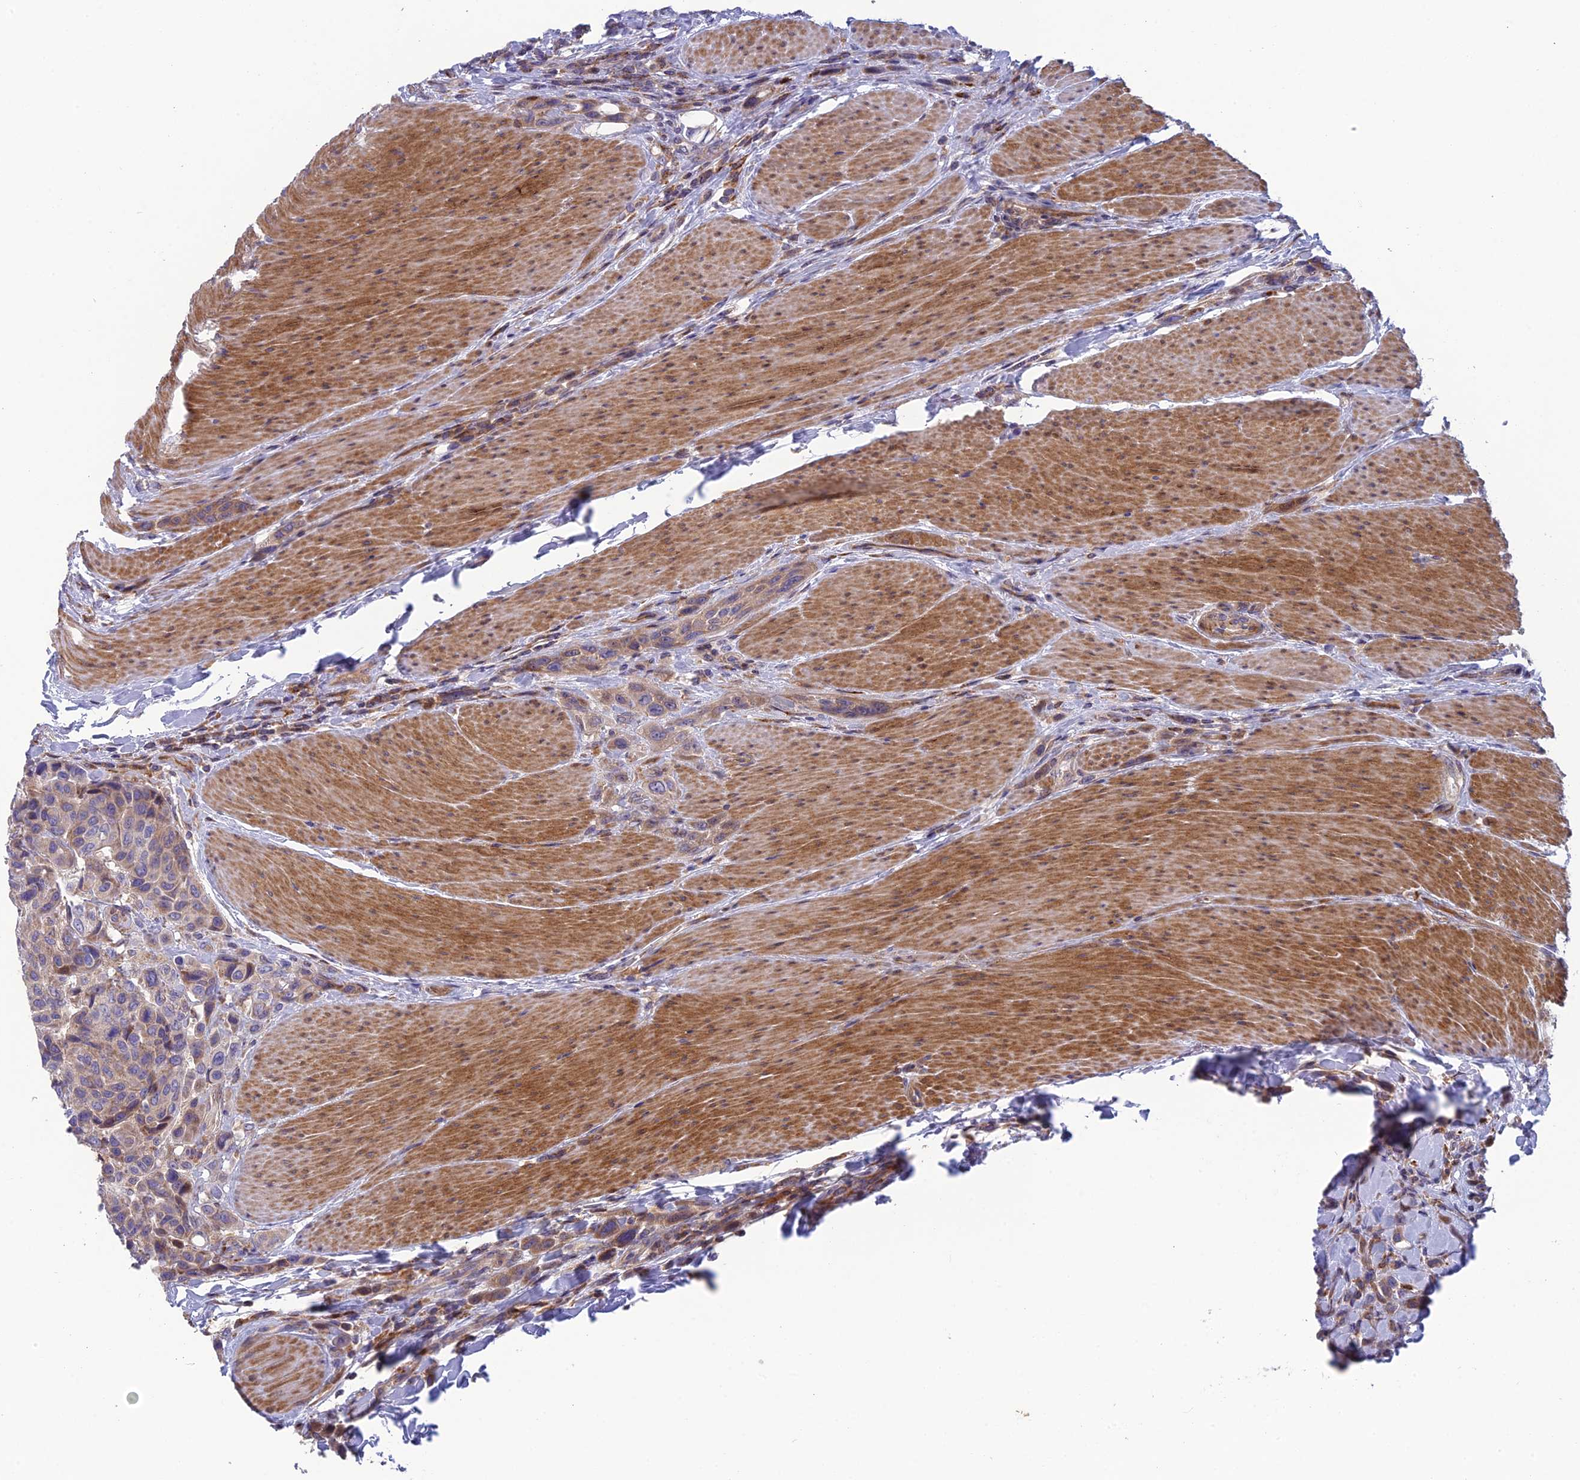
{"staining": {"intensity": "moderate", "quantity": "25%-75%", "location": "cytoplasmic/membranous"}, "tissue": "urothelial cancer", "cell_type": "Tumor cells", "image_type": "cancer", "snomed": [{"axis": "morphology", "description": "Urothelial carcinoma, High grade"}, {"axis": "topography", "description": "Urinary bladder"}], "caption": "A brown stain highlights moderate cytoplasmic/membranous expression of a protein in human high-grade urothelial carcinoma tumor cells.", "gene": "BLTP2", "patient": {"sex": "male", "age": 50}}